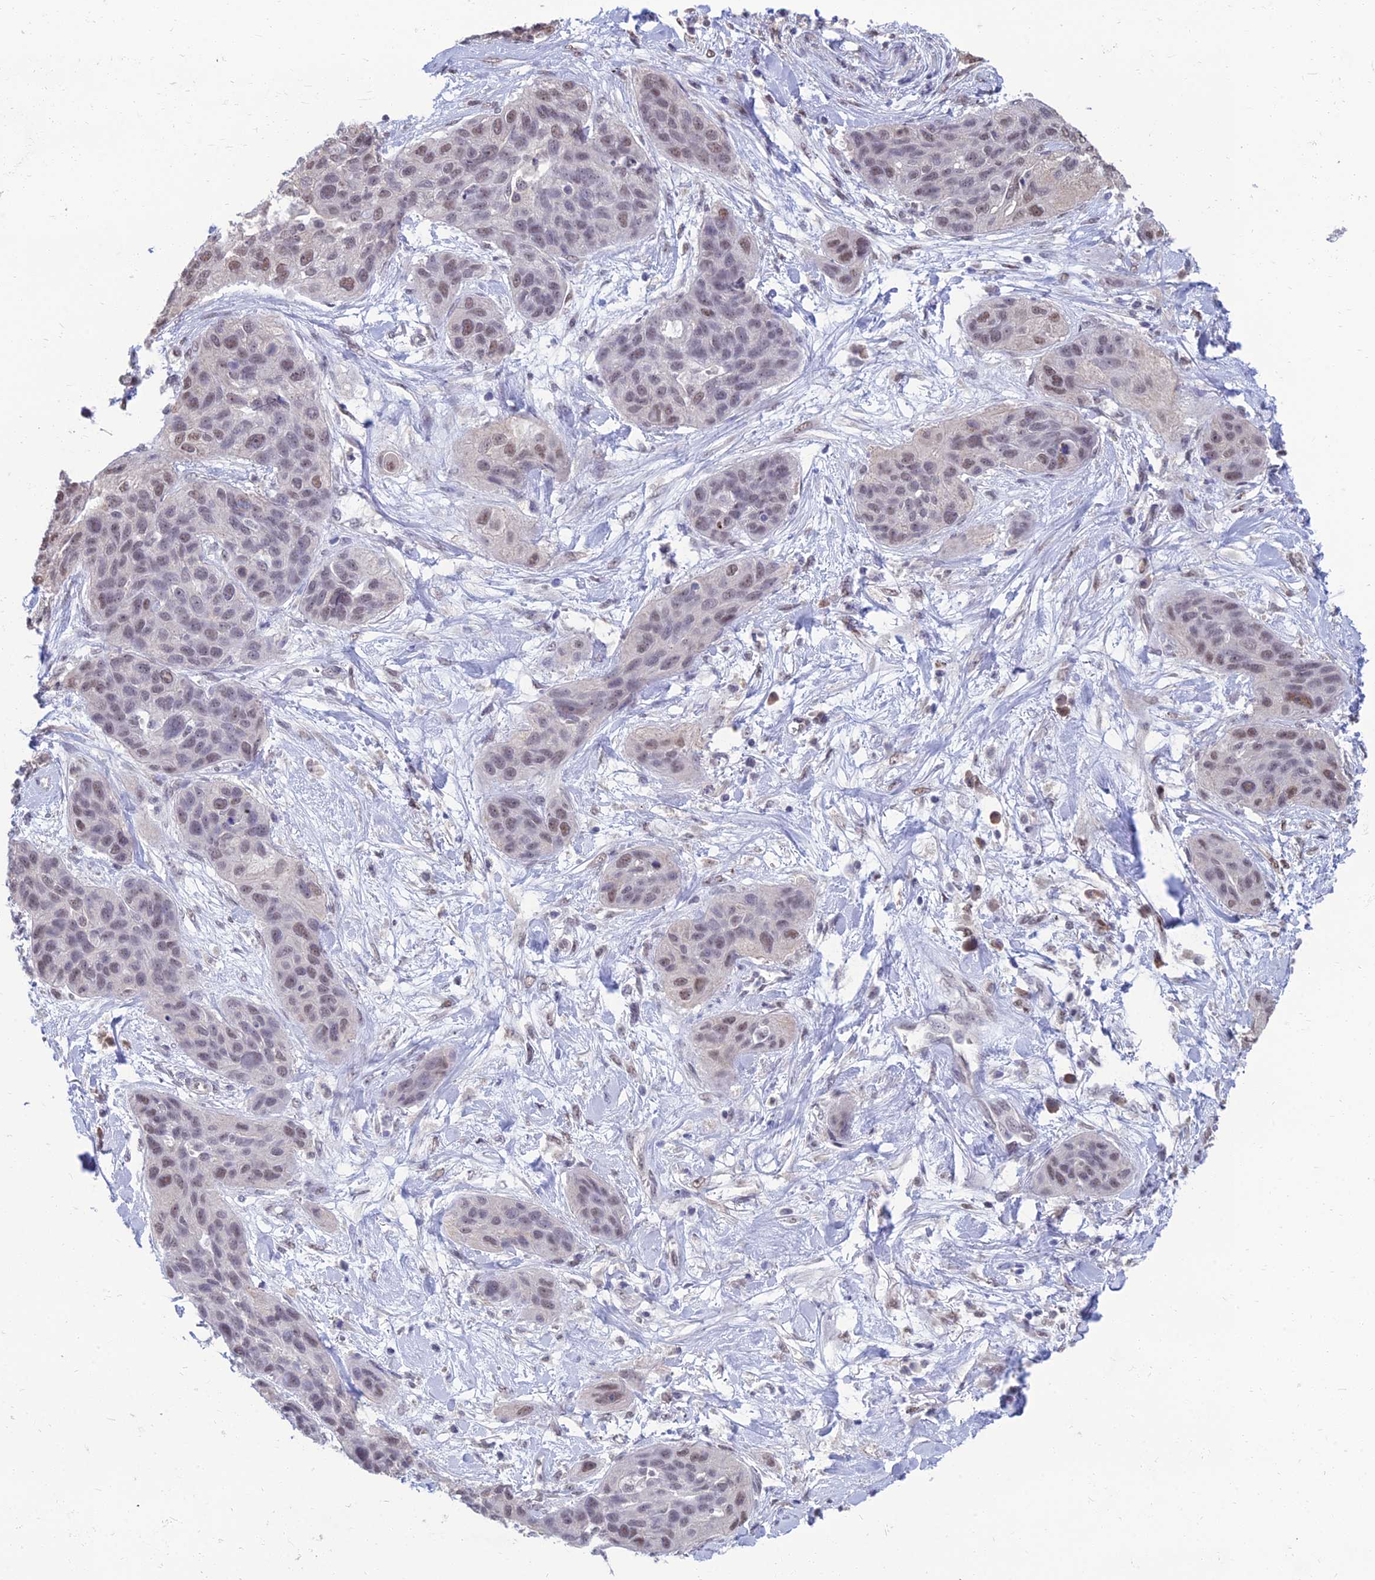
{"staining": {"intensity": "weak", "quantity": "25%-75%", "location": "nuclear"}, "tissue": "lung cancer", "cell_type": "Tumor cells", "image_type": "cancer", "snomed": [{"axis": "morphology", "description": "Squamous cell carcinoma, NOS"}, {"axis": "topography", "description": "Lung"}], "caption": "This histopathology image shows immunohistochemistry staining of lung squamous cell carcinoma, with low weak nuclear staining in about 25%-75% of tumor cells.", "gene": "SRSF7", "patient": {"sex": "female", "age": 70}}